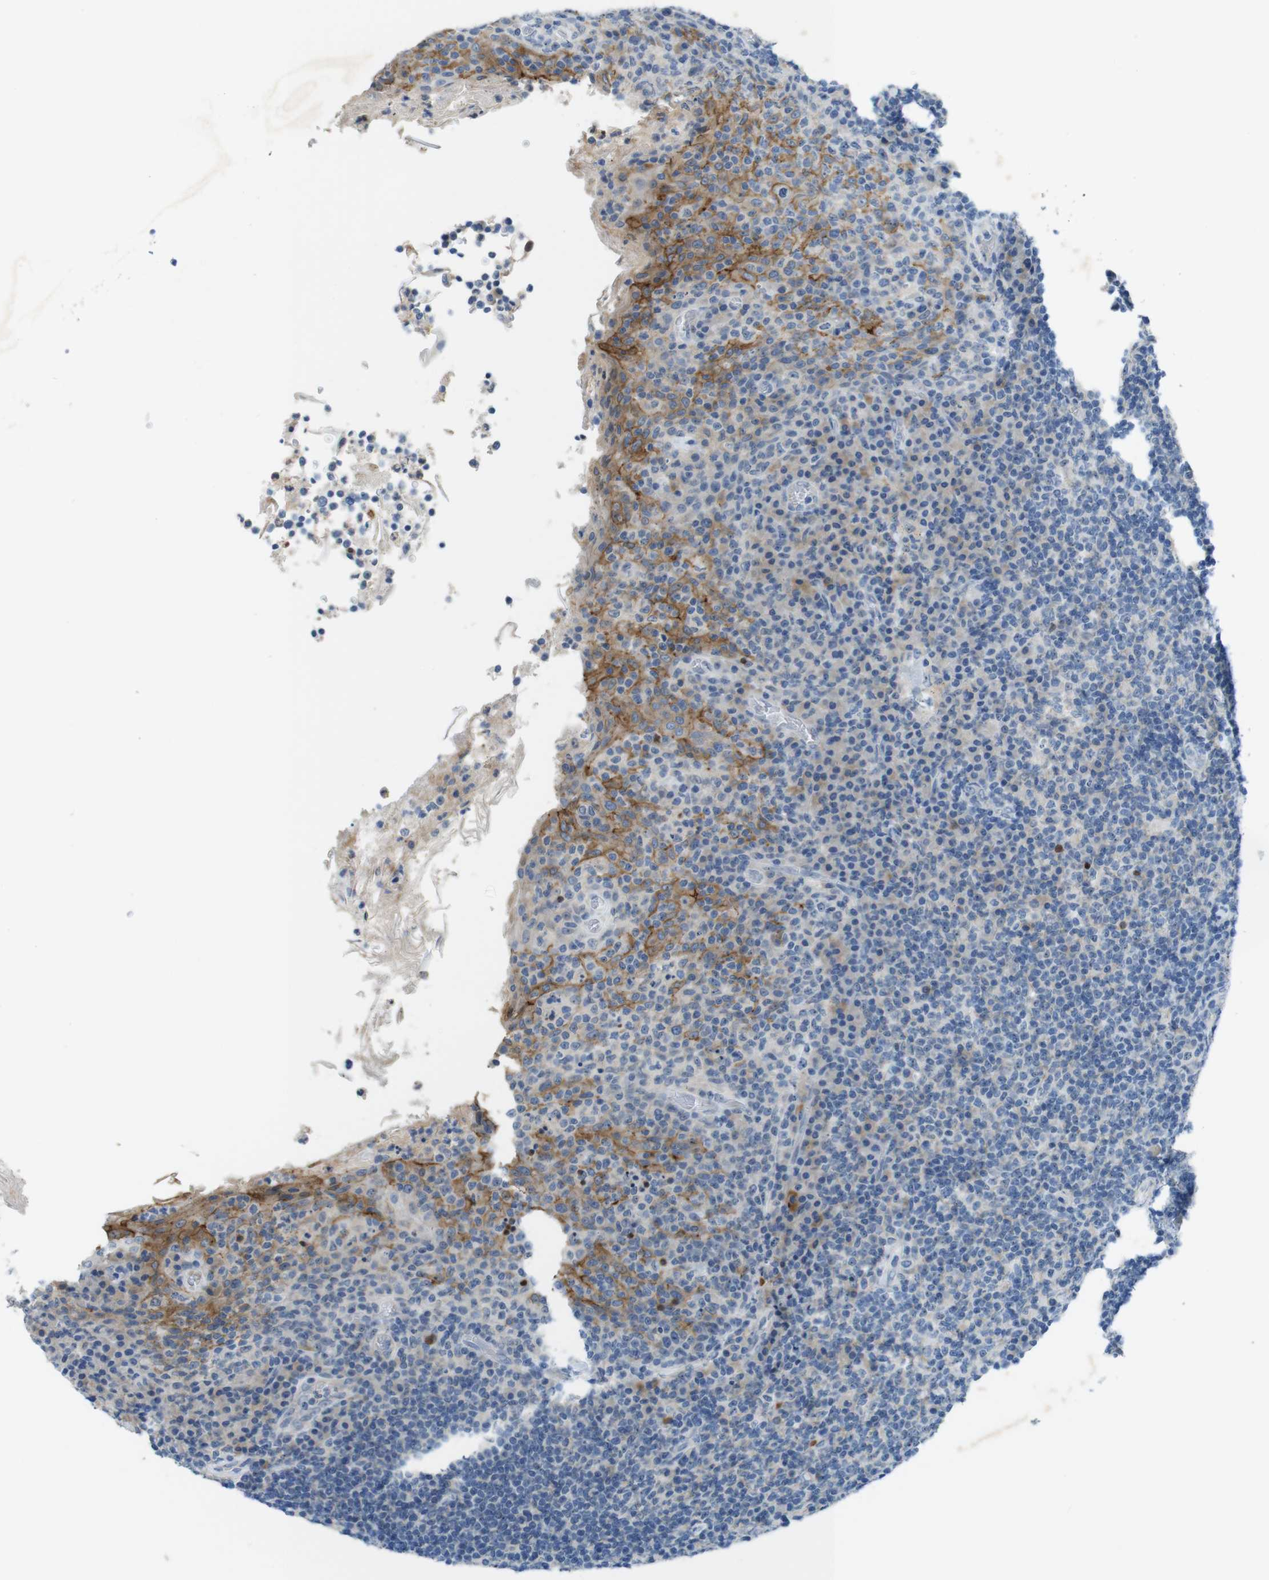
{"staining": {"intensity": "negative", "quantity": "none", "location": "none"}, "tissue": "tonsil", "cell_type": "Germinal center cells", "image_type": "normal", "snomed": [{"axis": "morphology", "description": "Normal tissue, NOS"}, {"axis": "topography", "description": "Tonsil"}], "caption": "Immunohistochemistry (IHC) of unremarkable human tonsil shows no expression in germinal center cells. The staining was performed using DAB (3,3'-diaminobenzidine) to visualize the protein expression in brown, while the nuclei were stained in blue with hematoxylin (Magnification: 20x).", "gene": "TJP3", "patient": {"sex": "male", "age": 17}}